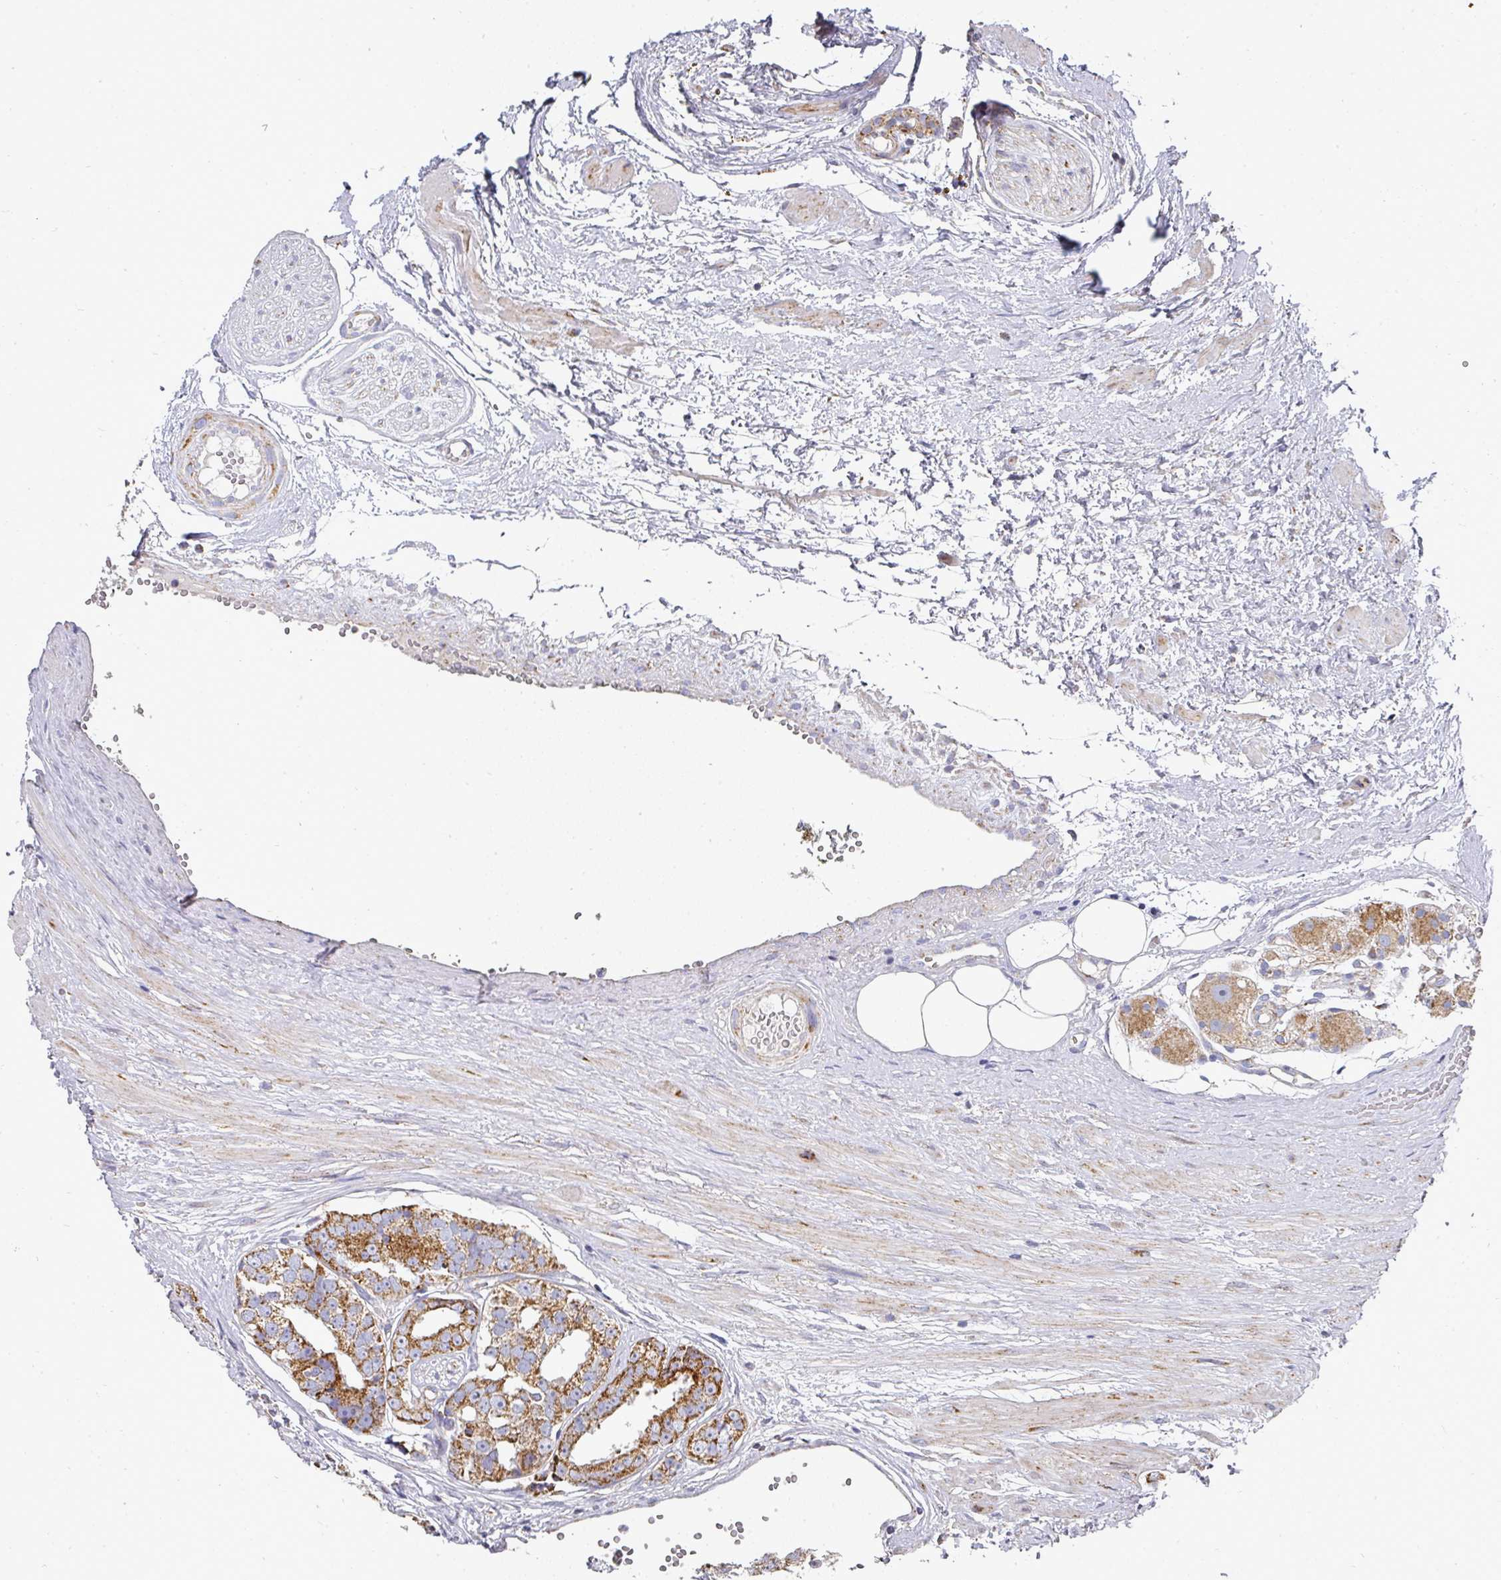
{"staining": {"intensity": "moderate", "quantity": ">75%", "location": "cytoplasmic/membranous"}, "tissue": "prostate cancer", "cell_type": "Tumor cells", "image_type": "cancer", "snomed": [{"axis": "morphology", "description": "Adenocarcinoma, High grade"}, {"axis": "topography", "description": "Prostate"}], "caption": "Tumor cells reveal medium levels of moderate cytoplasmic/membranous positivity in approximately >75% of cells in prostate cancer.", "gene": "UQCRFS1", "patient": {"sex": "male", "age": 71}}